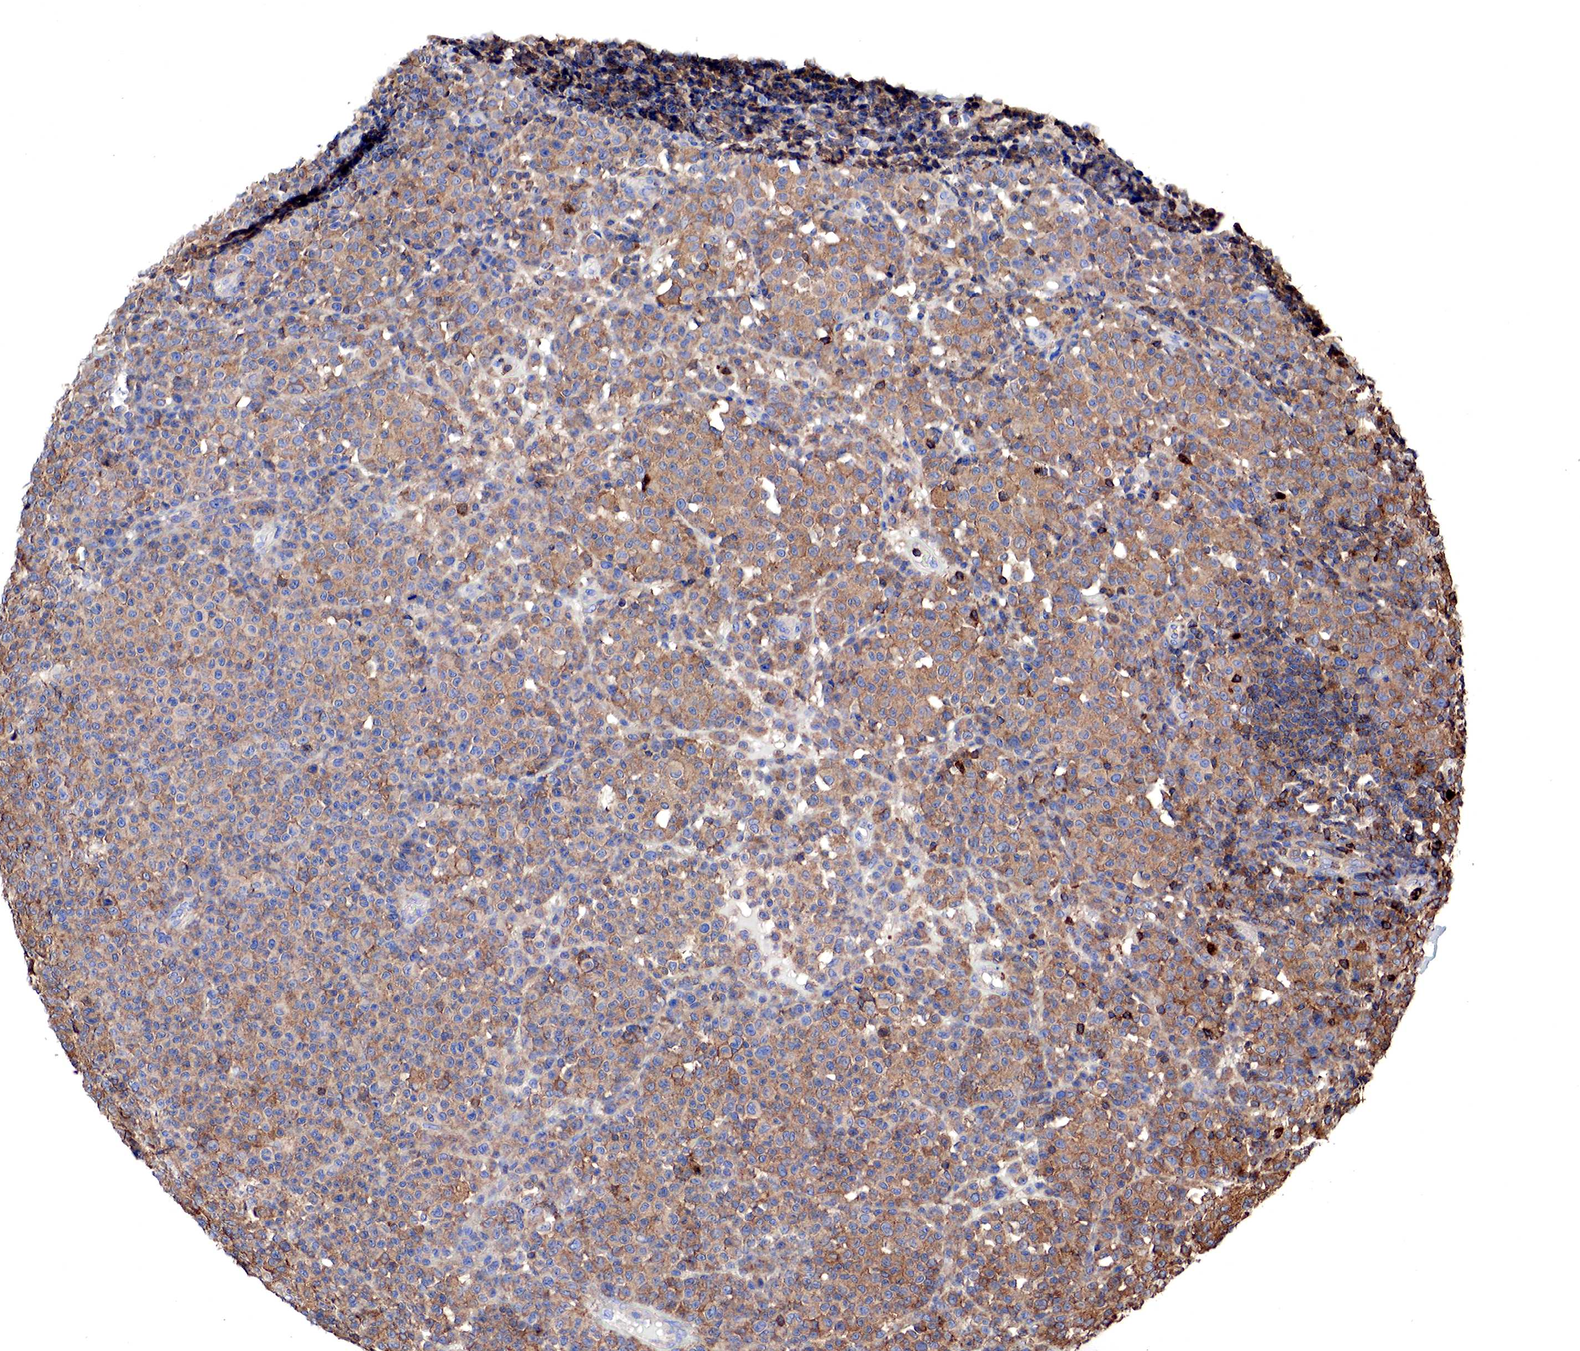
{"staining": {"intensity": "moderate", "quantity": ">75%", "location": "cytoplasmic/membranous"}, "tissue": "melanoma", "cell_type": "Tumor cells", "image_type": "cancer", "snomed": [{"axis": "morphology", "description": "Malignant melanoma, Metastatic site"}, {"axis": "topography", "description": "Skin"}], "caption": "Melanoma was stained to show a protein in brown. There is medium levels of moderate cytoplasmic/membranous staining in approximately >75% of tumor cells.", "gene": "G6PD", "patient": {"sex": "male", "age": 32}}